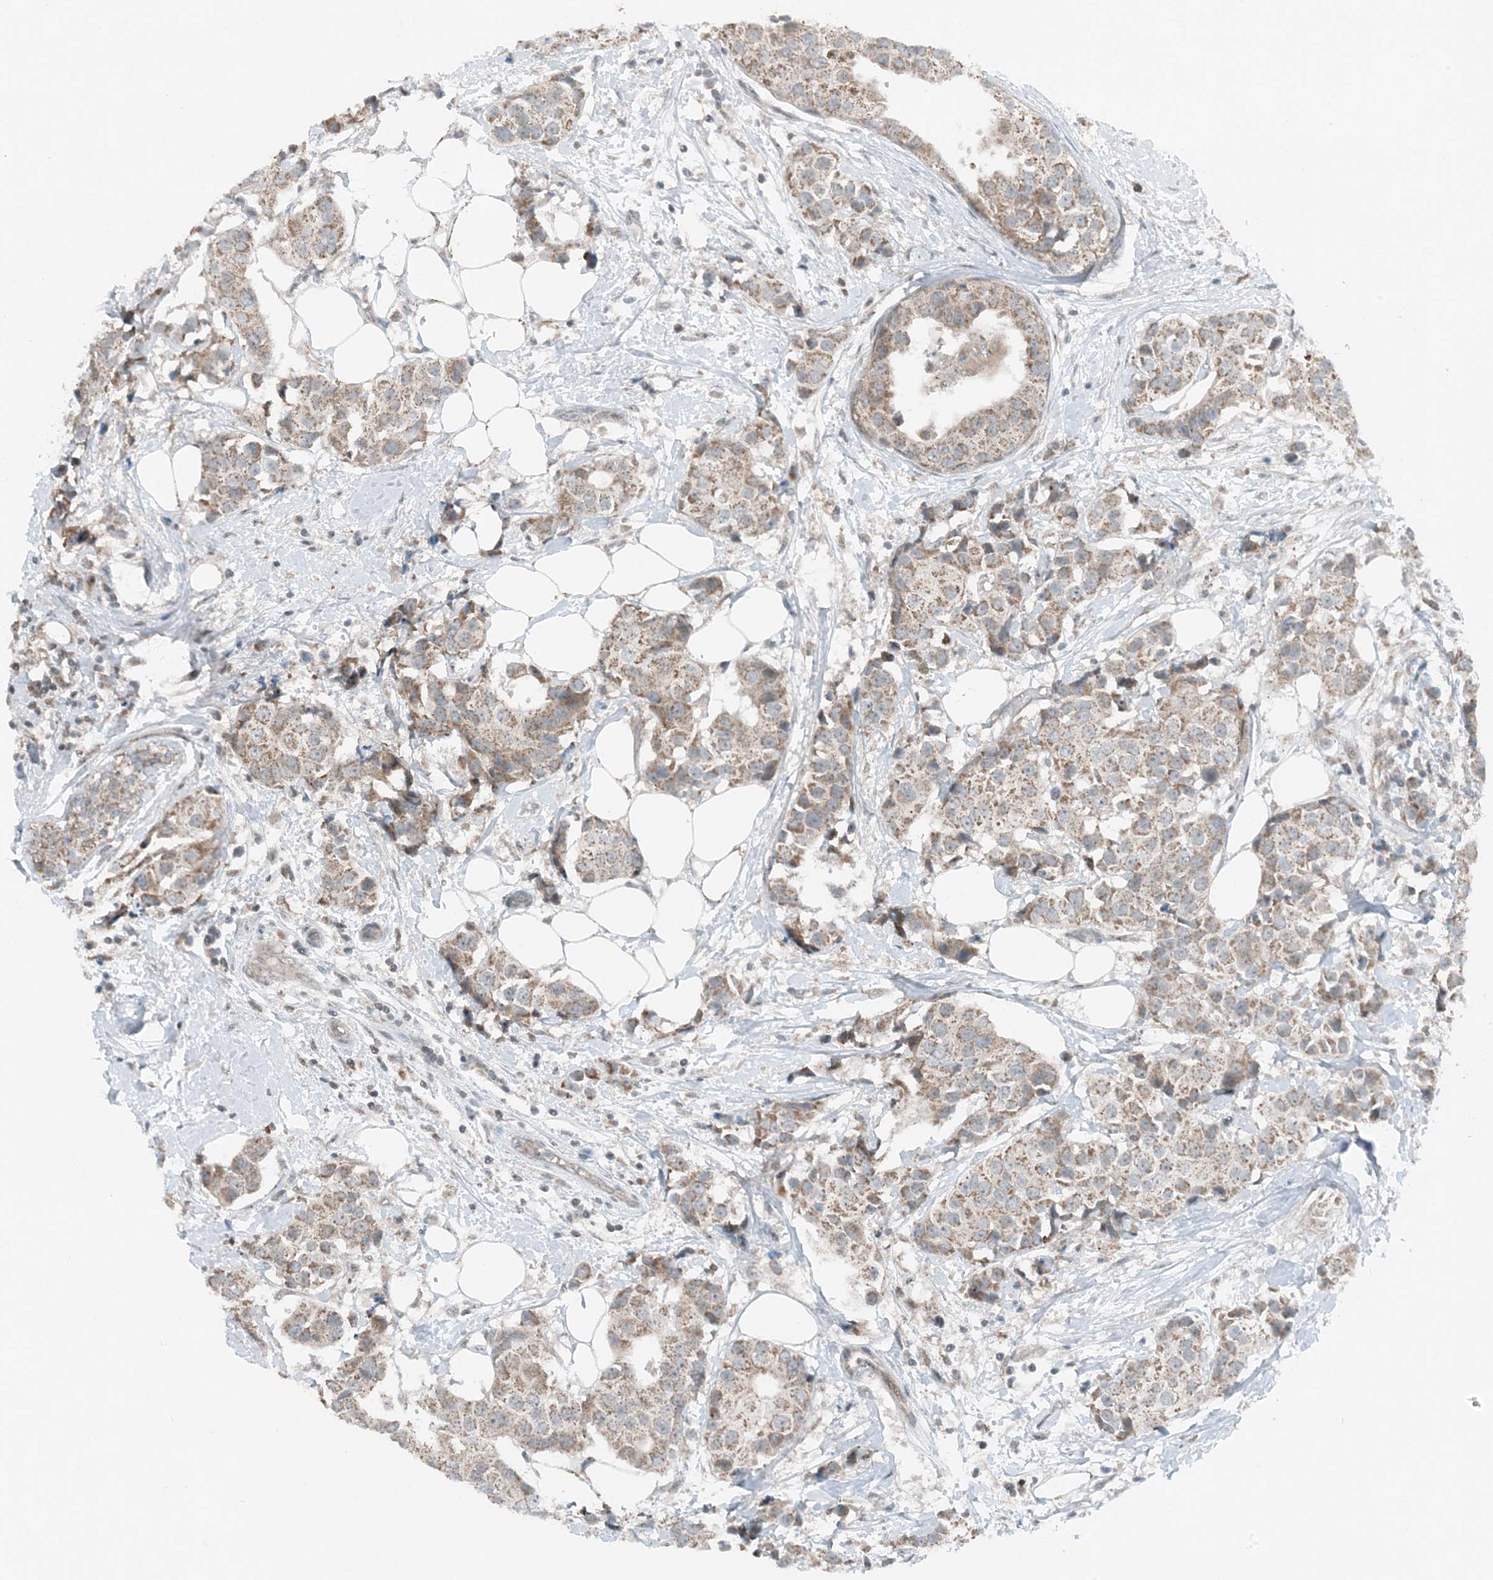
{"staining": {"intensity": "moderate", "quantity": ">75%", "location": "cytoplasmic/membranous"}, "tissue": "breast cancer", "cell_type": "Tumor cells", "image_type": "cancer", "snomed": [{"axis": "morphology", "description": "Normal tissue, NOS"}, {"axis": "morphology", "description": "Duct carcinoma"}, {"axis": "topography", "description": "Breast"}], "caption": "This photomicrograph demonstrates immunohistochemistry (IHC) staining of human breast cancer (intraductal carcinoma), with medium moderate cytoplasmic/membranous staining in about >75% of tumor cells.", "gene": "MITD1", "patient": {"sex": "female", "age": 39}}